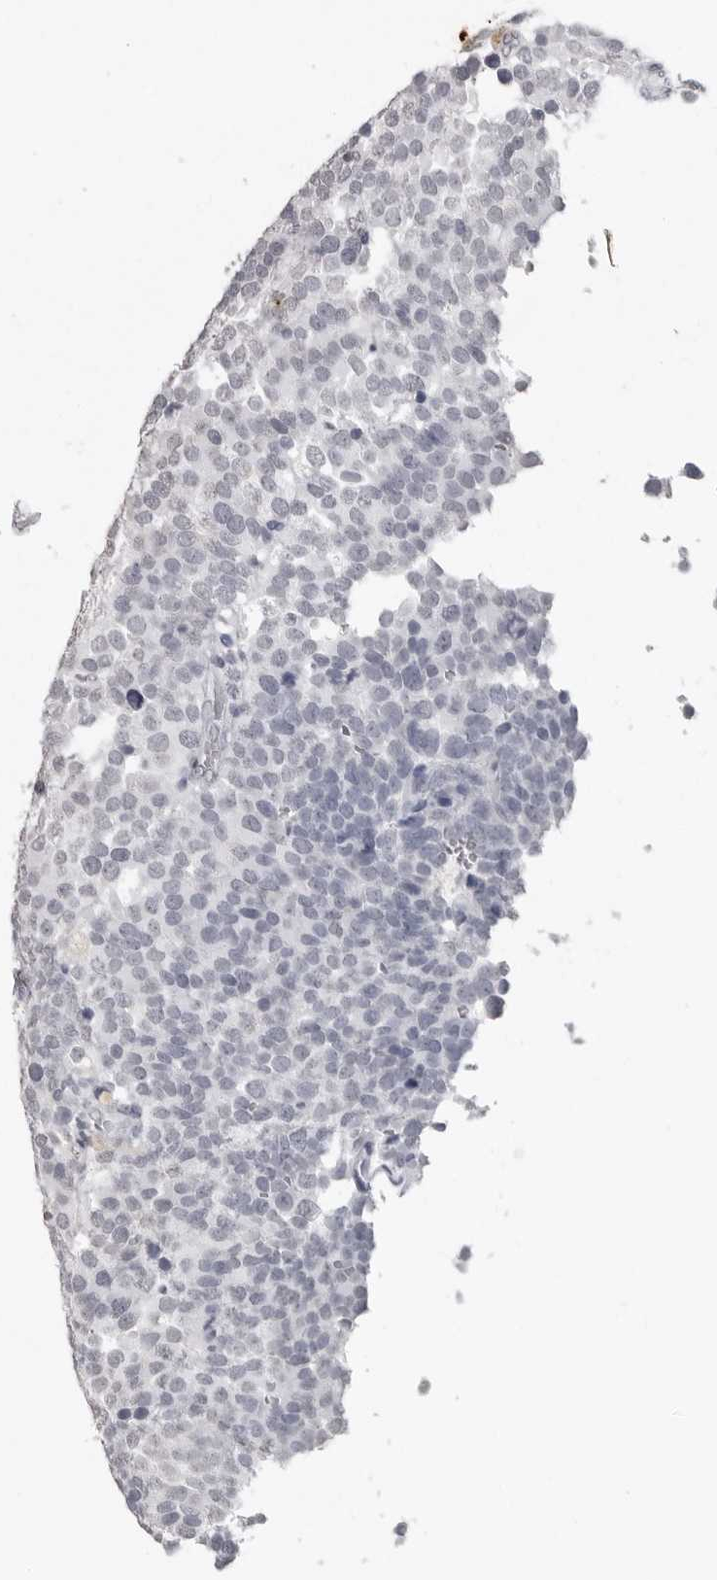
{"staining": {"intensity": "negative", "quantity": "none", "location": "none"}, "tissue": "testis cancer", "cell_type": "Tumor cells", "image_type": "cancer", "snomed": [{"axis": "morphology", "description": "Seminoma, NOS"}, {"axis": "topography", "description": "Testis"}], "caption": "DAB immunohistochemical staining of testis cancer reveals no significant expression in tumor cells.", "gene": "HEPACAM", "patient": {"sex": "male", "age": 71}}